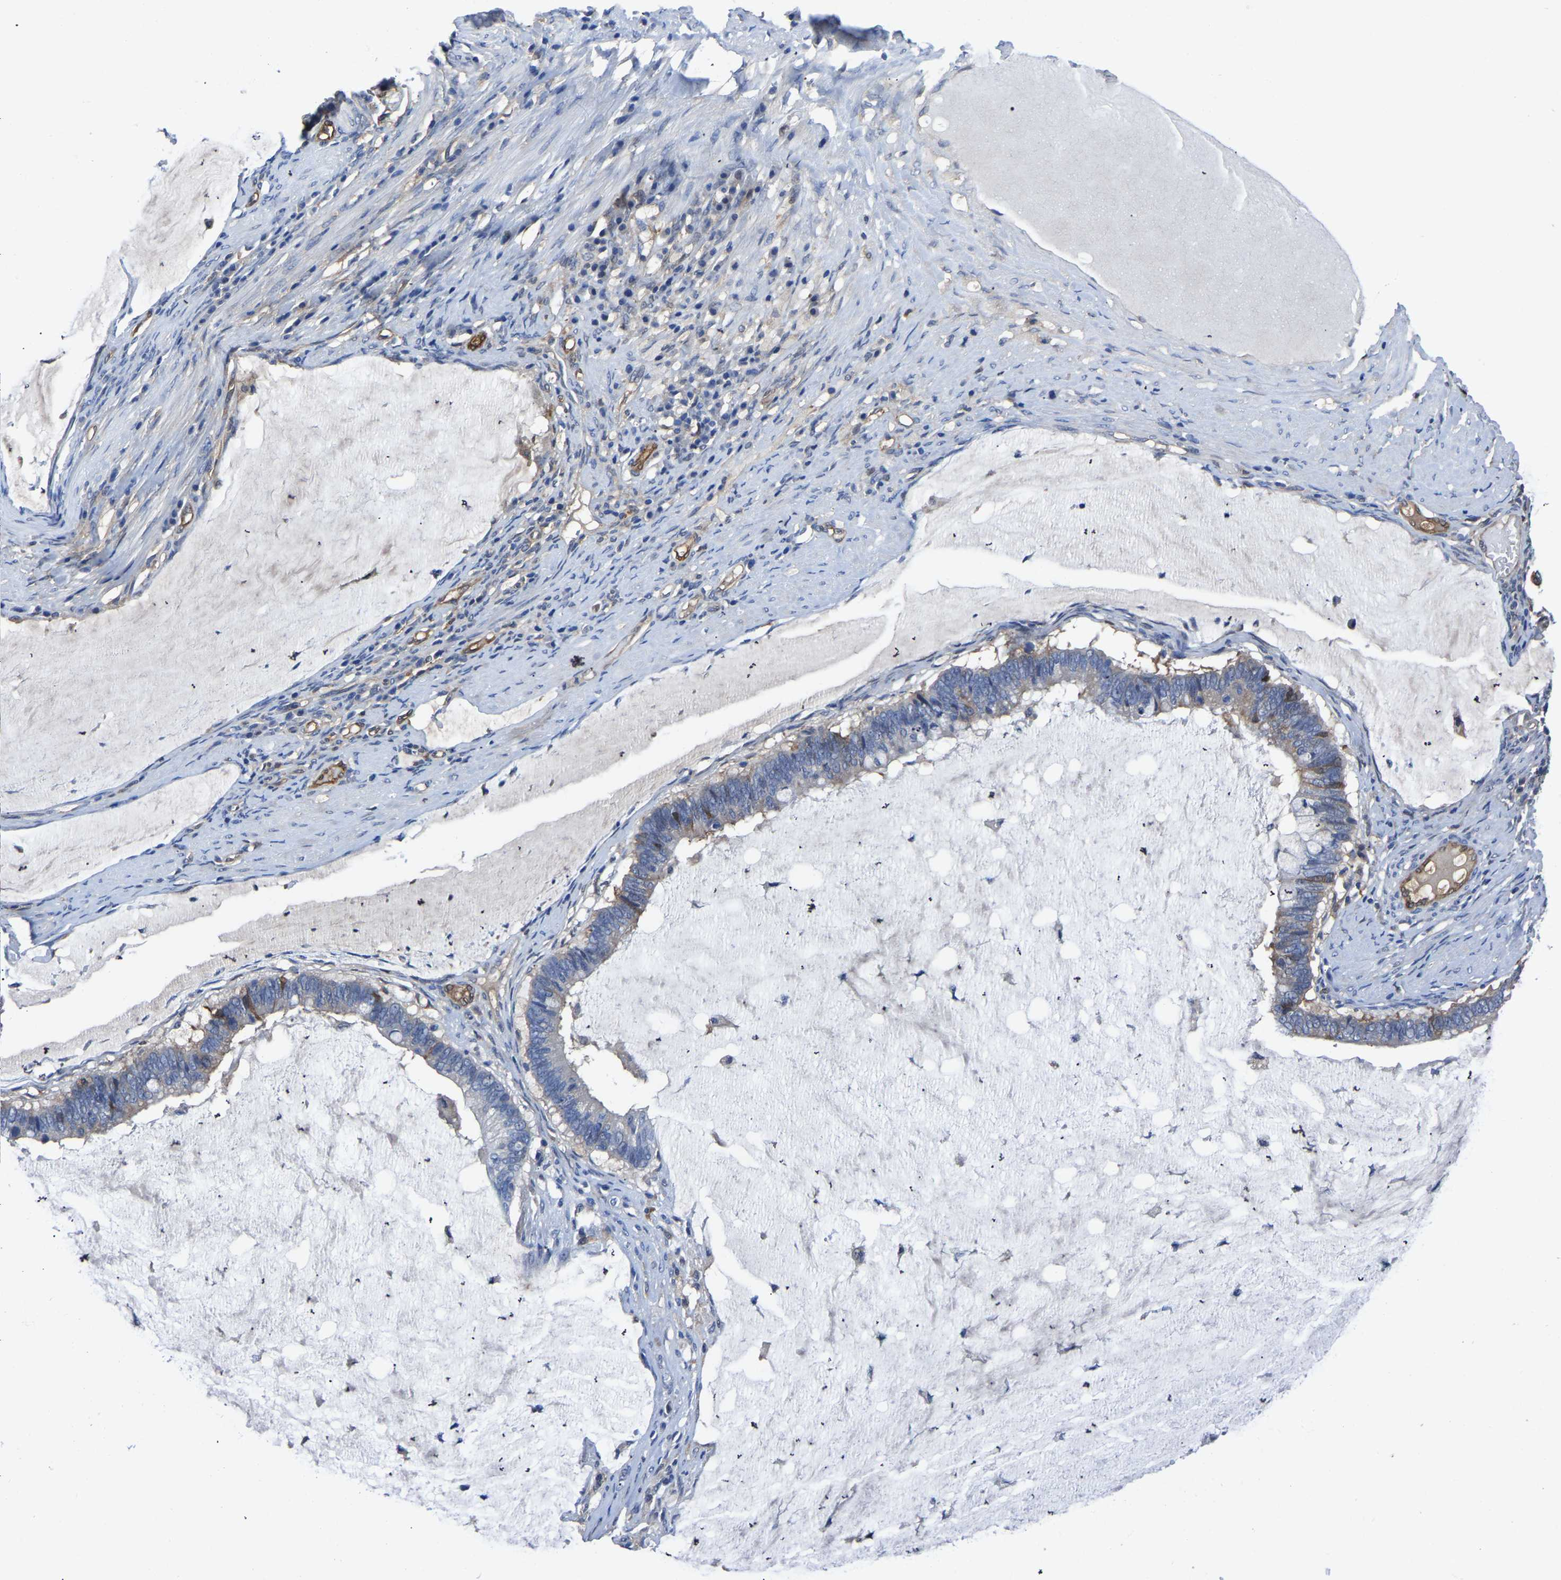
{"staining": {"intensity": "moderate", "quantity": "25%-75%", "location": "cytoplasmic/membranous"}, "tissue": "ovarian cancer", "cell_type": "Tumor cells", "image_type": "cancer", "snomed": [{"axis": "morphology", "description": "Cystadenocarcinoma, mucinous, NOS"}, {"axis": "topography", "description": "Ovary"}], "caption": "Immunohistochemistry (IHC) (DAB) staining of ovarian cancer (mucinous cystadenocarcinoma) displays moderate cytoplasmic/membranous protein staining in approximately 25%-75% of tumor cells.", "gene": "ATG2B", "patient": {"sex": "female", "age": 61}}